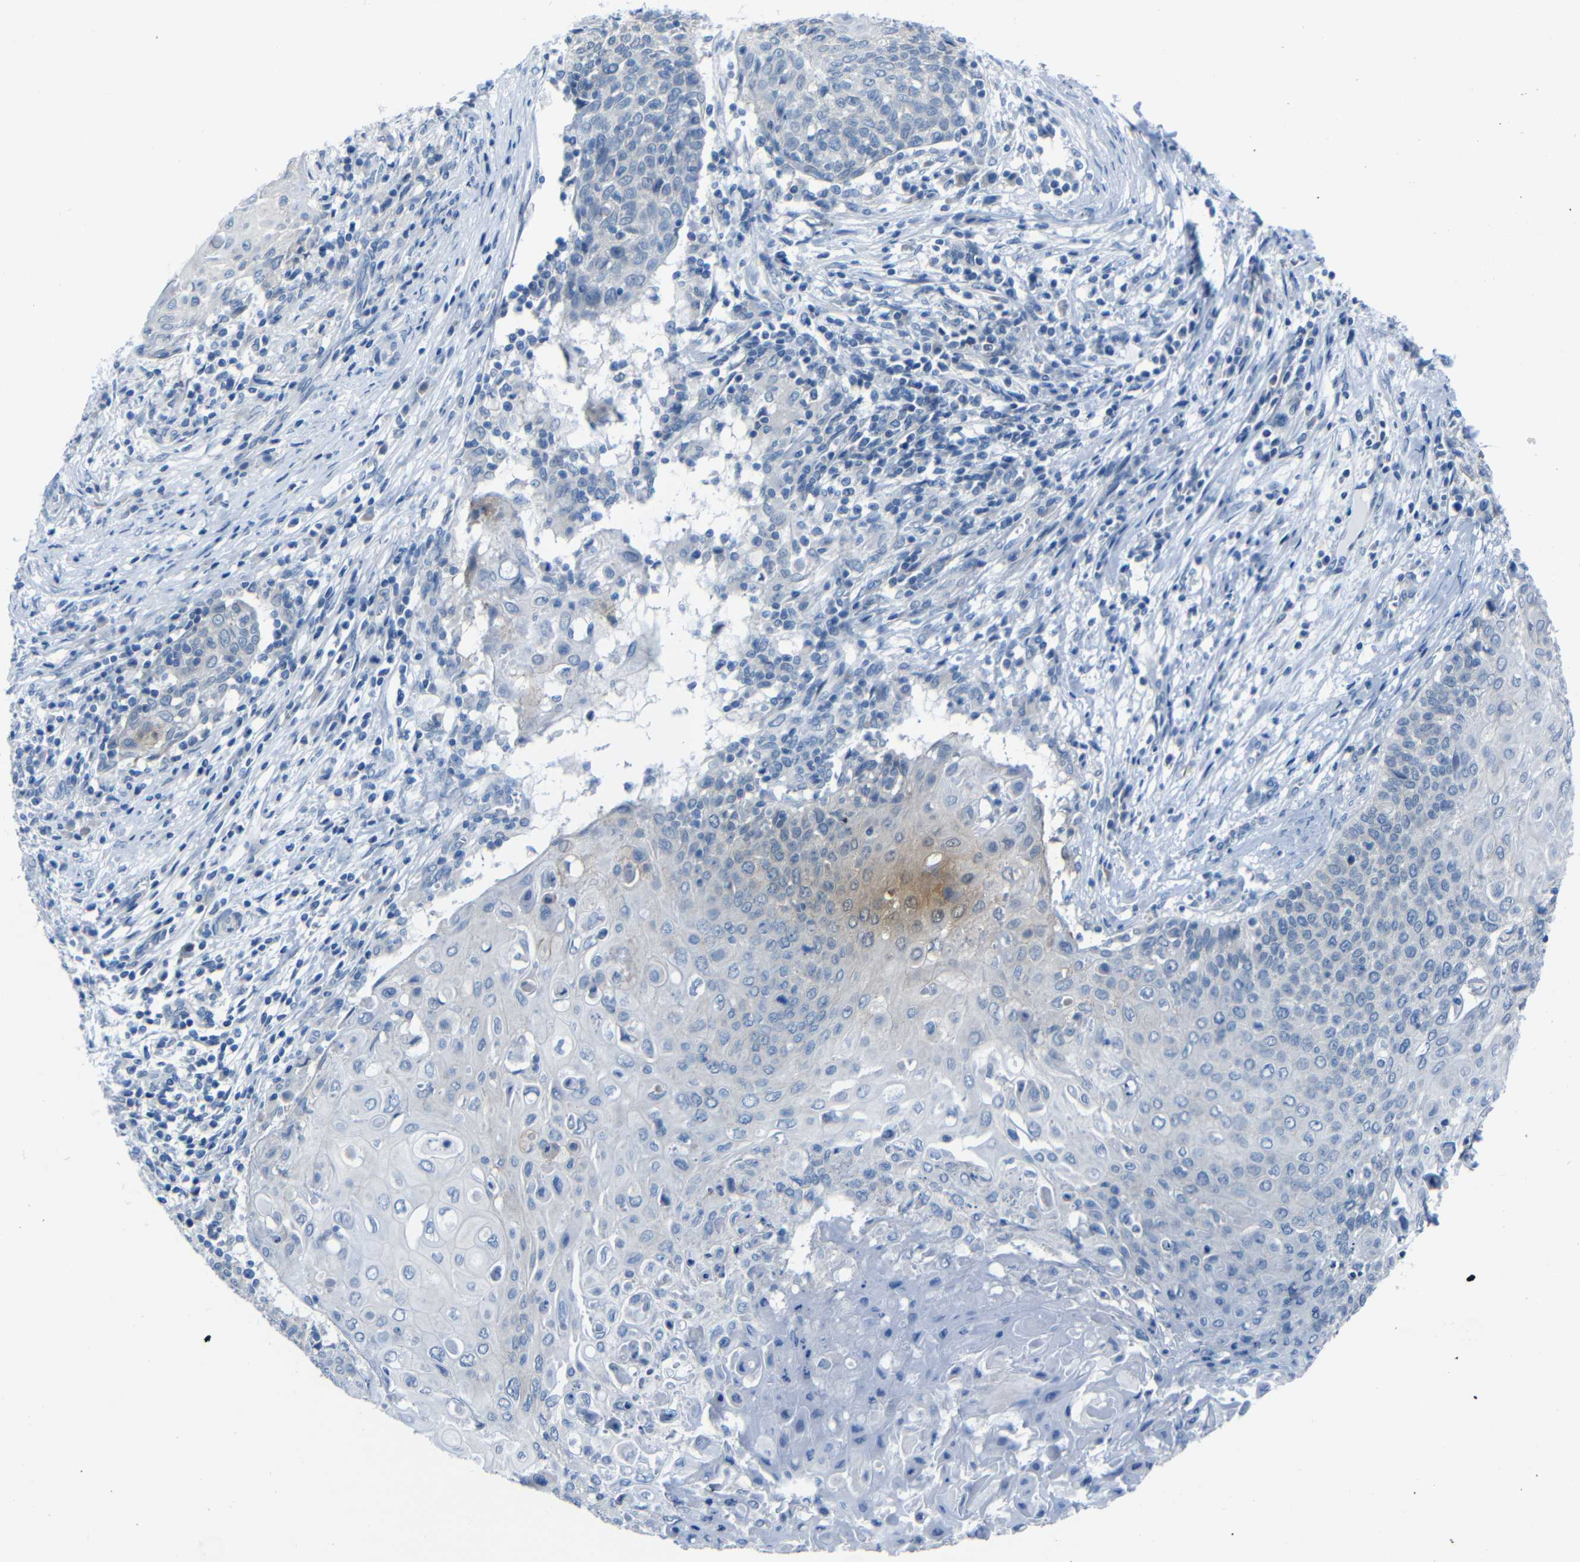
{"staining": {"intensity": "weak", "quantity": "<25%", "location": "cytoplasmic/membranous"}, "tissue": "cervical cancer", "cell_type": "Tumor cells", "image_type": "cancer", "snomed": [{"axis": "morphology", "description": "Squamous cell carcinoma, NOS"}, {"axis": "topography", "description": "Cervix"}], "caption": "Immunohistochemistry (IHC) histopathology image of neoplastic tissue: human squamous cell carcinoma (cervical) stained with DAB (3,3'-diaminobenzidine) reveals no significant protein positivity in tumor cells. Brightfield microscopy of immunohistochemistry stained with DAB (brown) and hematoxylin (blue), captured at high magnification.", "gene": "ANK3", "patient": {"sex": "female", "age": 39}}